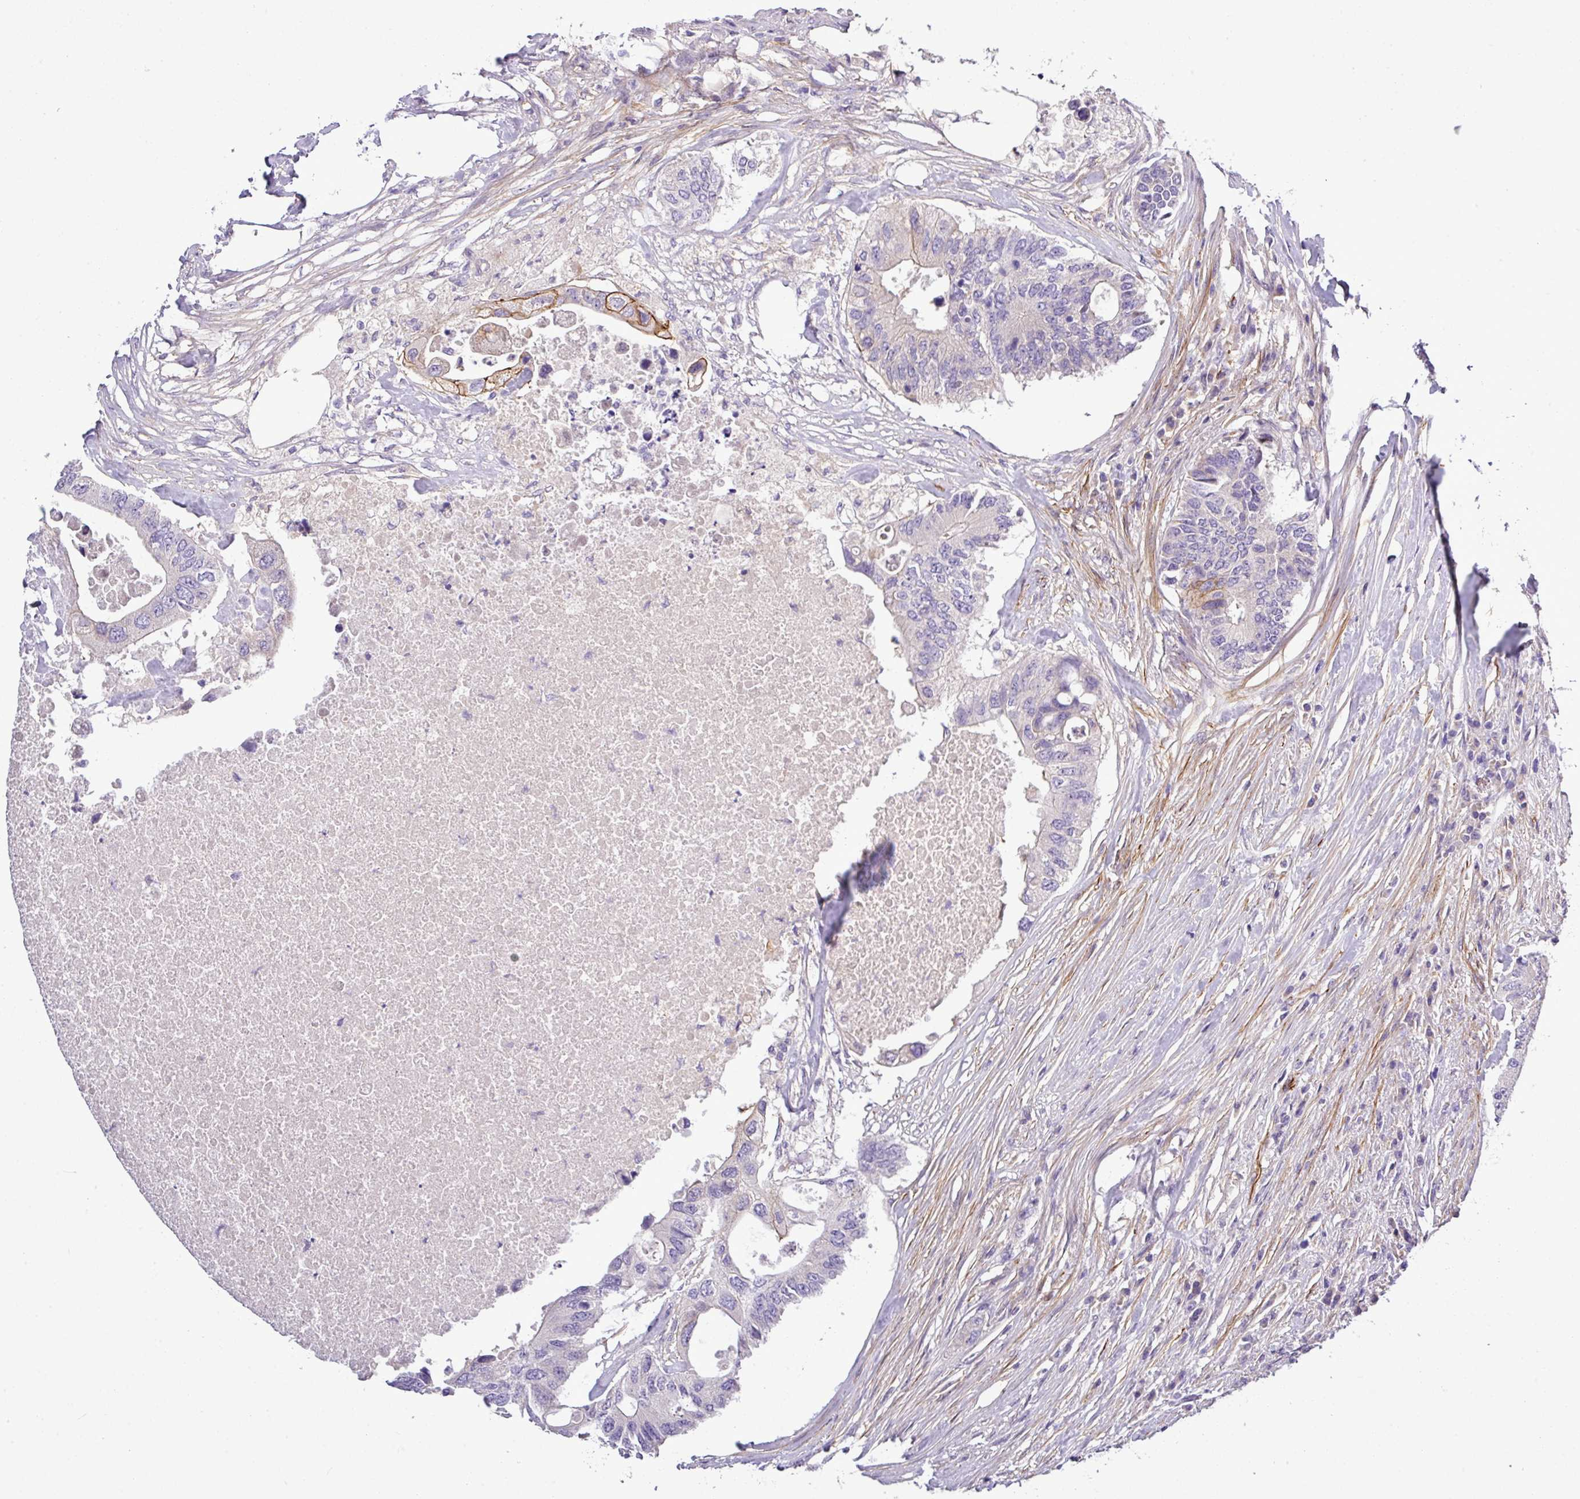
{"staining": {"intensity": "moderate", "quantity": "<25%", "location": "cytoplasmic/membranous"}, "tissue": "colorectal cancer", "cell_type": "Tumor cells", "image_type": "cancer", "snomed": [{"axis": "morphology", "description": "Adenocarcinoma, NOS"}, {"axis": "topography", "description": "Colon"}], "caption": "Human colorectal adenocarcinoma stained for a protein (brown) shows moderate cytoplasmic/membranous positive staining in about <25% of tumor cells.", "gene": "PARD6A", "patient": {"sex": "male", "age": 71}}